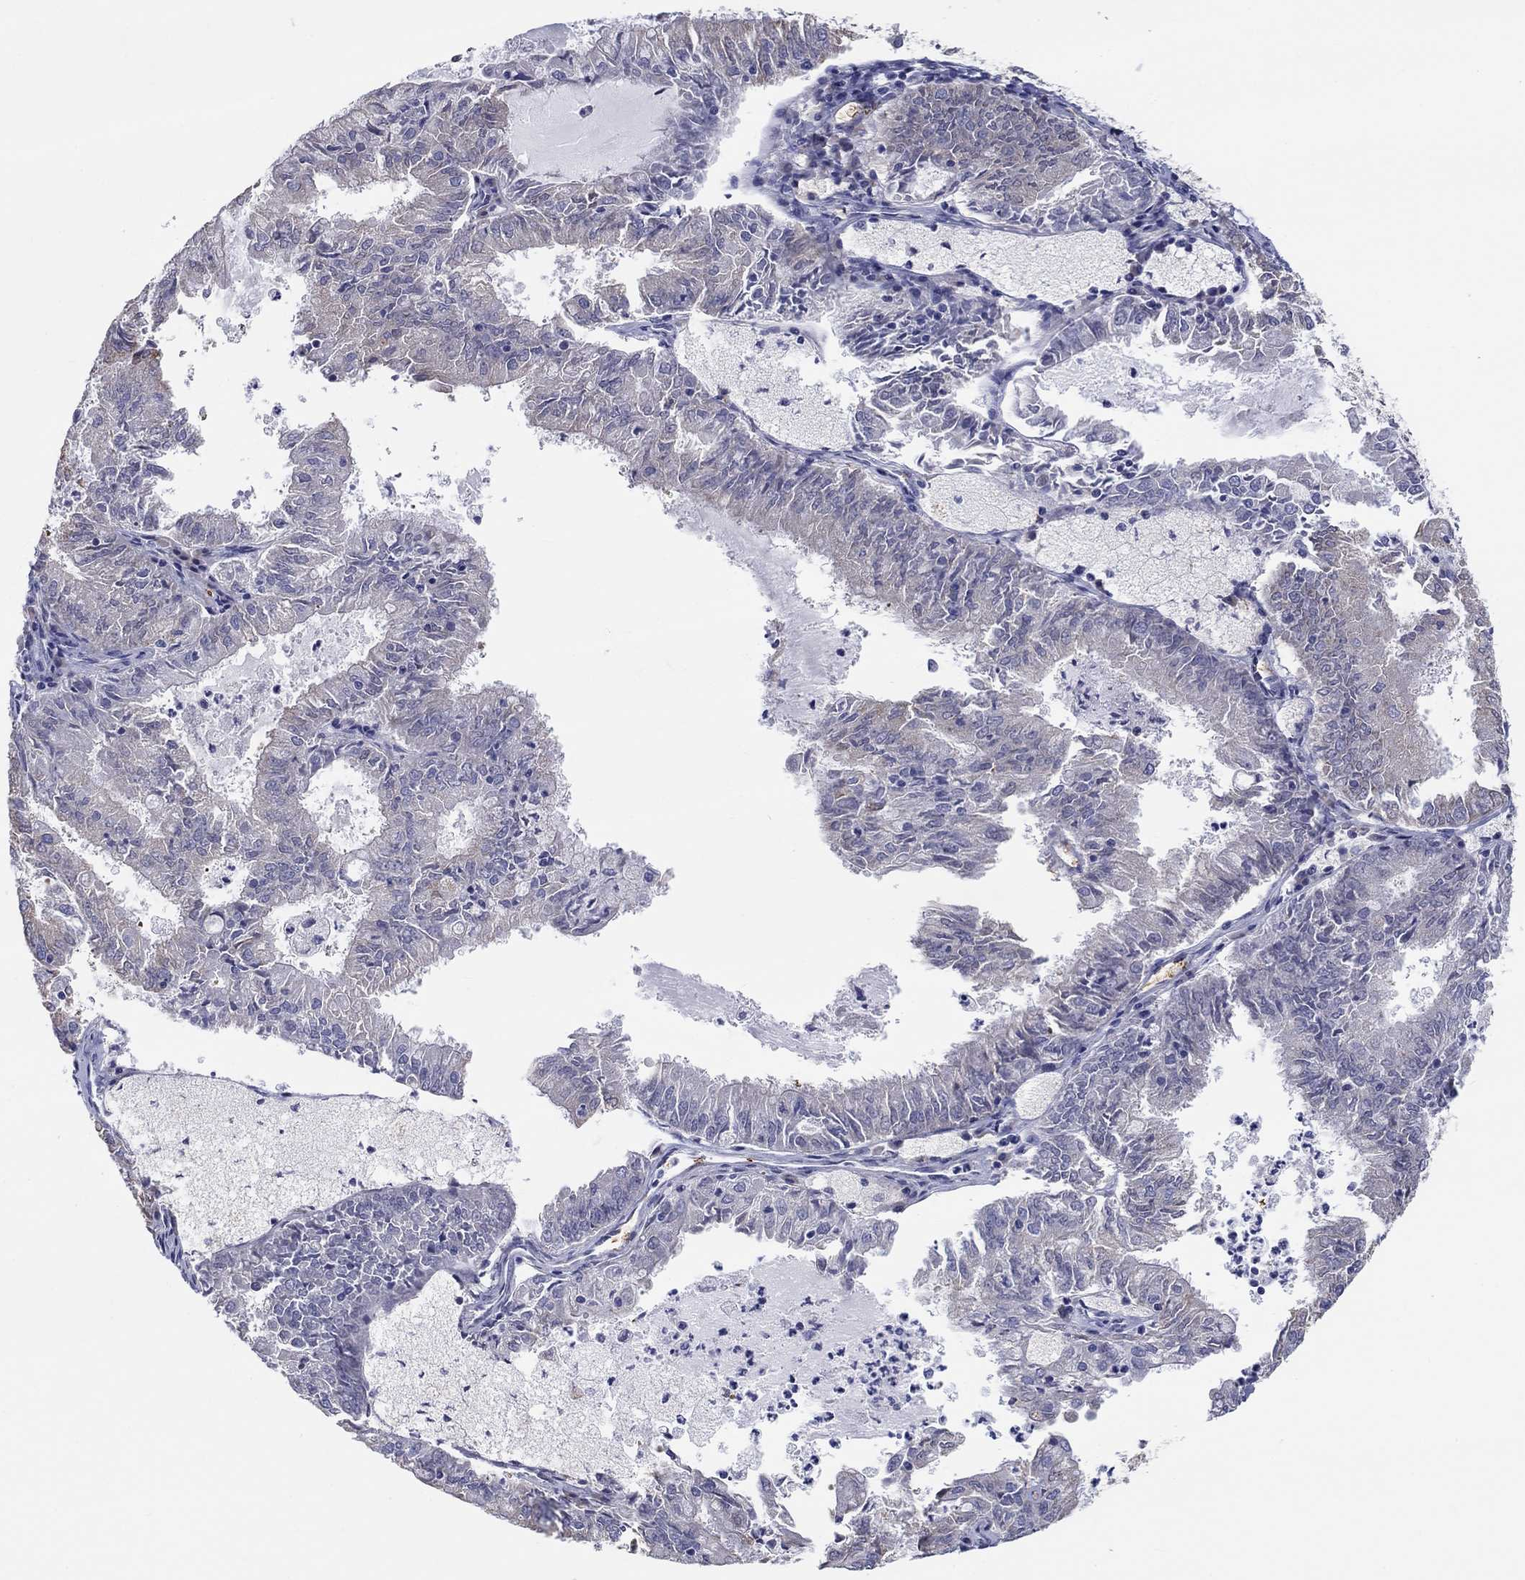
{"staining": {"intensity": "negative", "quantity": "none", "location": "none"}, "tissue": "endometrial cancer", "cell_type": "Tumor cells", "image_type": "cancer", "snomed": [{"axis": "morphology", "description": "Adenocarcinoma, NOS"}, {"axis": "topography", "description": "Endometrium"}], "caption": "The image shows no staining of tumor cells in adenocarcinoma (endometrial).", "gene": "LRRC4C", "patient": {"sex": "female", "age": 57}}